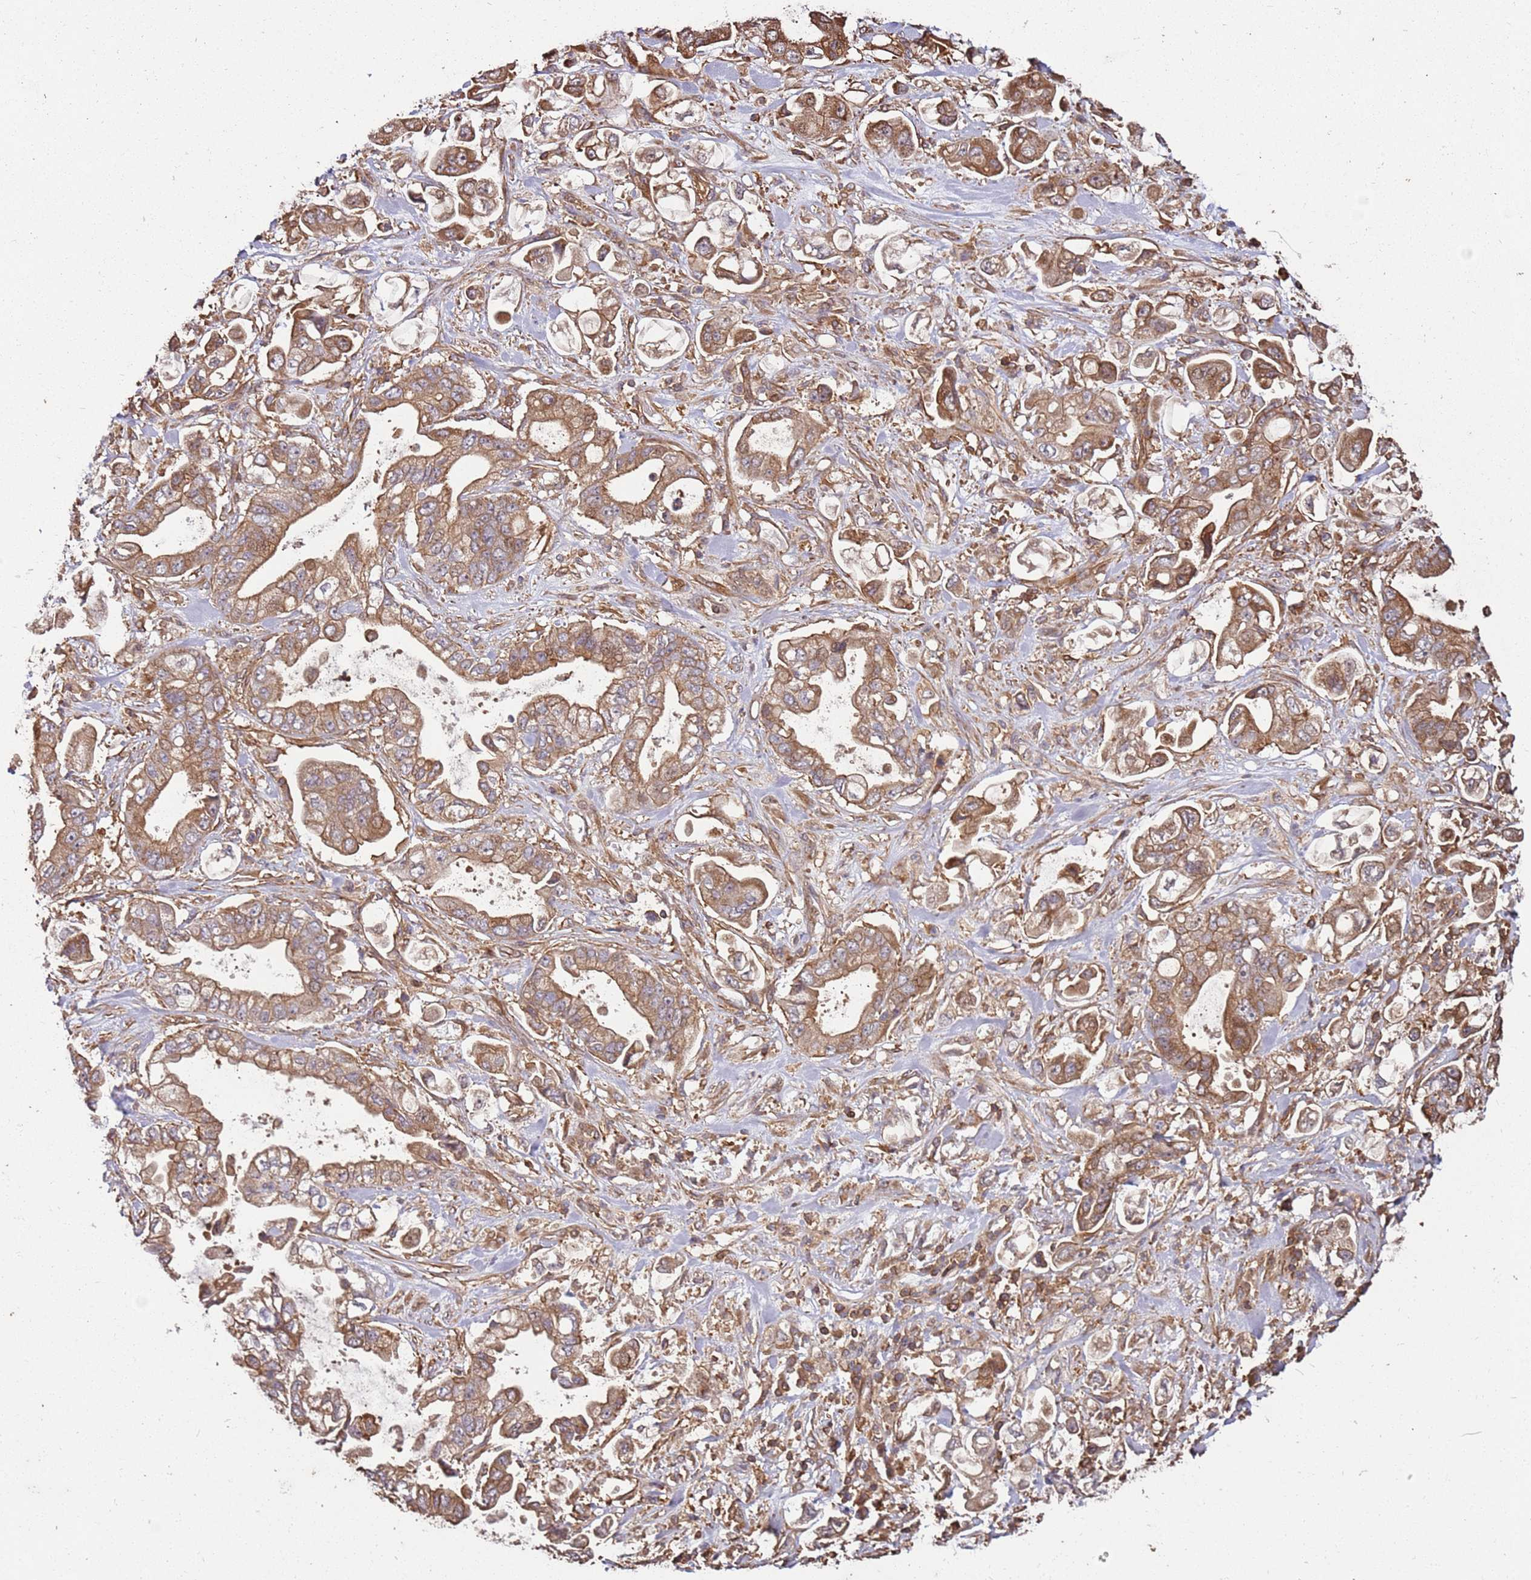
{"staining": {"intensity": "moderate", "quantity": ">75%", "location": "cytoplasmic/membranous"}, "tissue": "stomach cancer", "cell_type": "Tumor cells", "image_type": "cancer", "snomed": [{"axis": "morphology", "description": "Adenocarcinoma, NOS"}, {"axis": "topography", "description": "Stomach"}], "caption": "Immunohistochemical staining of human stomach cancer exhibits medium levels of moderate cytoplasmic/membranous protein expression in approximately >75% of tumor cells. The protein of interest is shown in brown color, while the nuclei are stained blue.", "gene": "ACVR2A", "patient": {"sex": "male", "age": 62}}